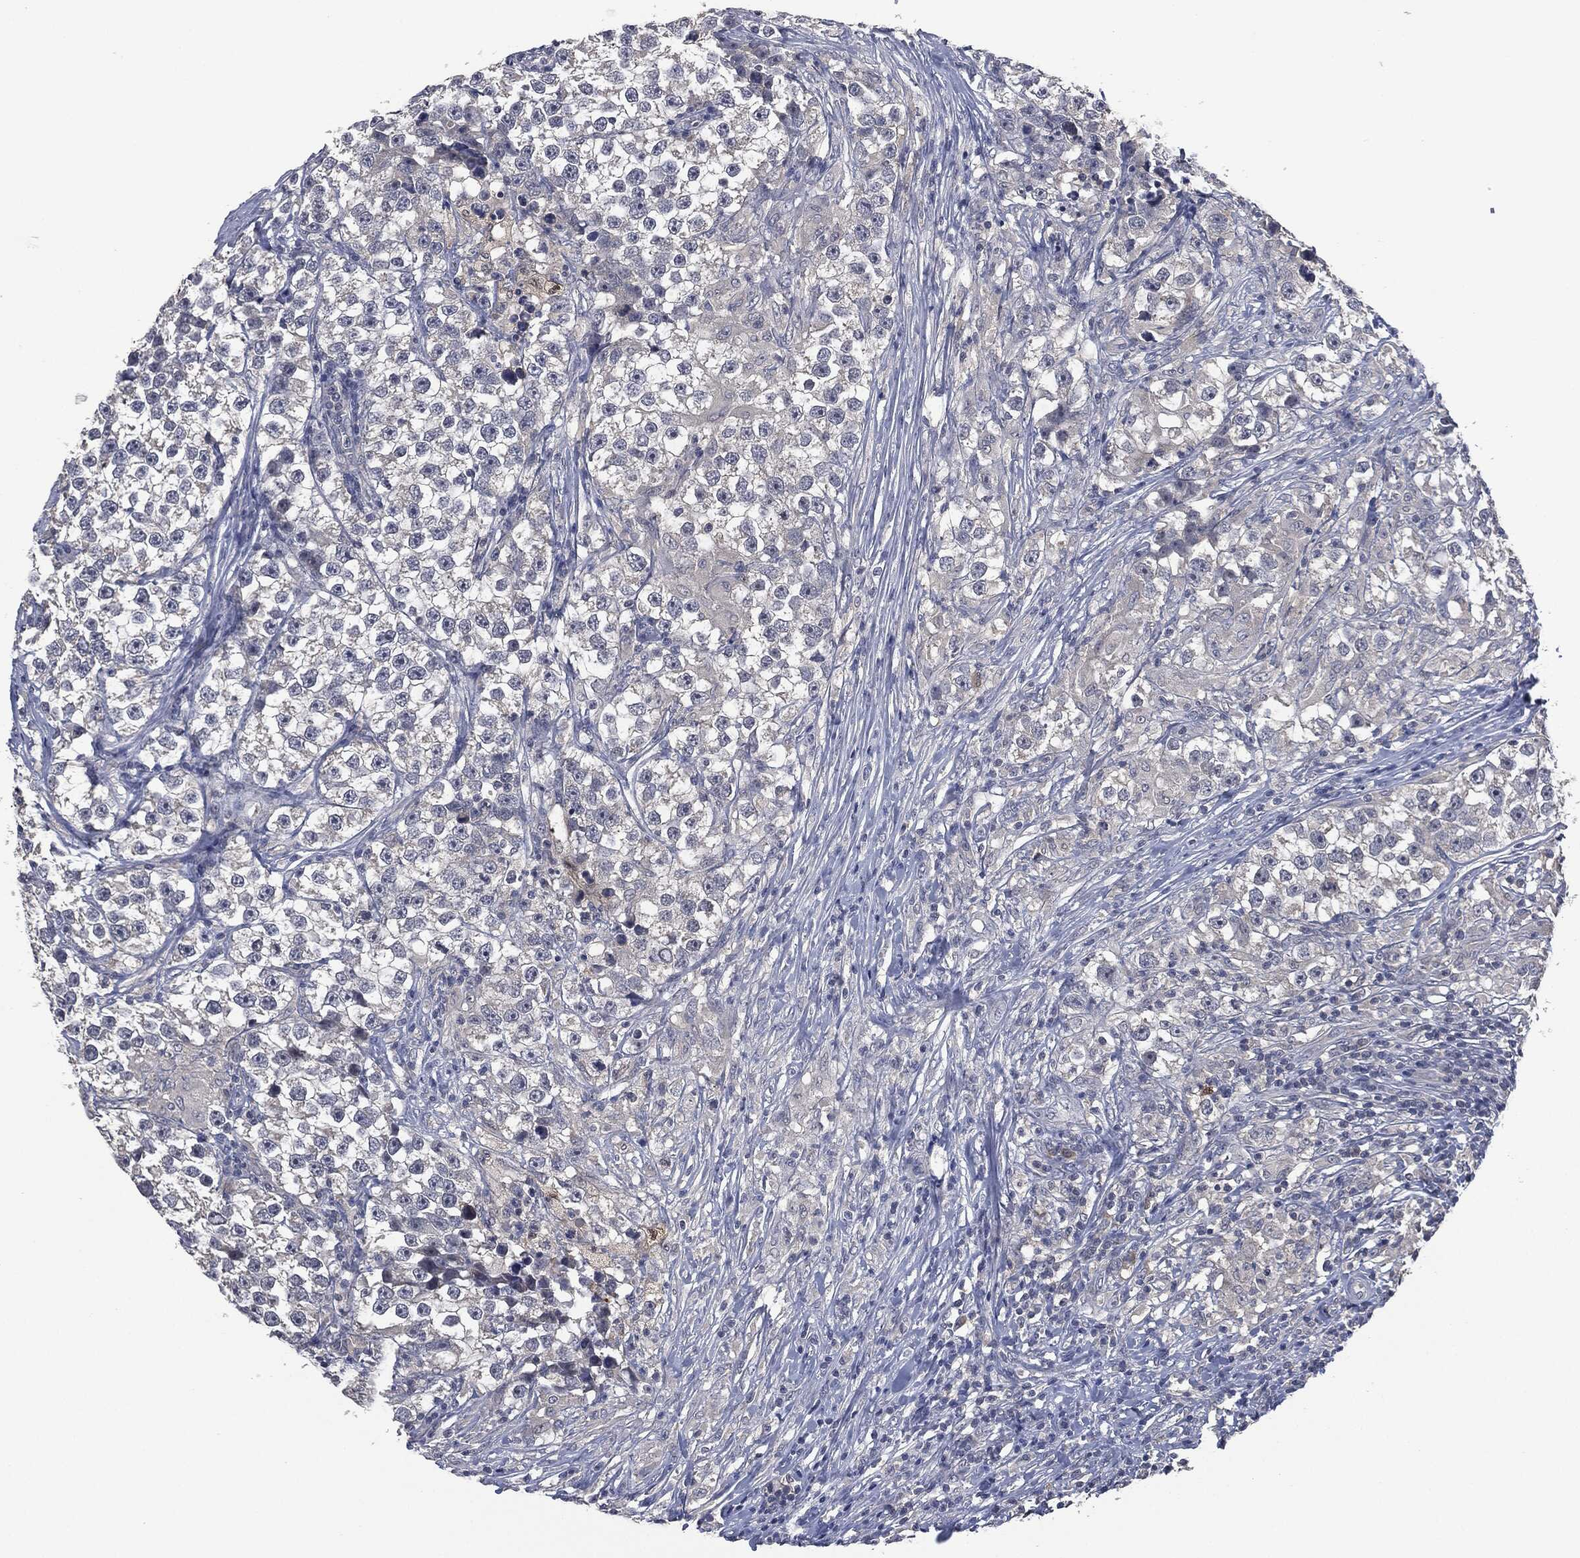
{"staining": {"intensity": "negative", "quantity": "none", "location": "none"}, "tissue": "testis cancer", "cell_type": "Tumor cells", "image_type": "cancer", "snomed": [{"axis": "morphology", "description": "Seminoma, NOS"}, {"axis": "topography", "description": "Testis"}], "caption": "Micrograph shows no protein positivity in tumor cells of testis cancer tissue.", "gene": "IL1RN", "patient": {"sex": "male", "age": 46}}